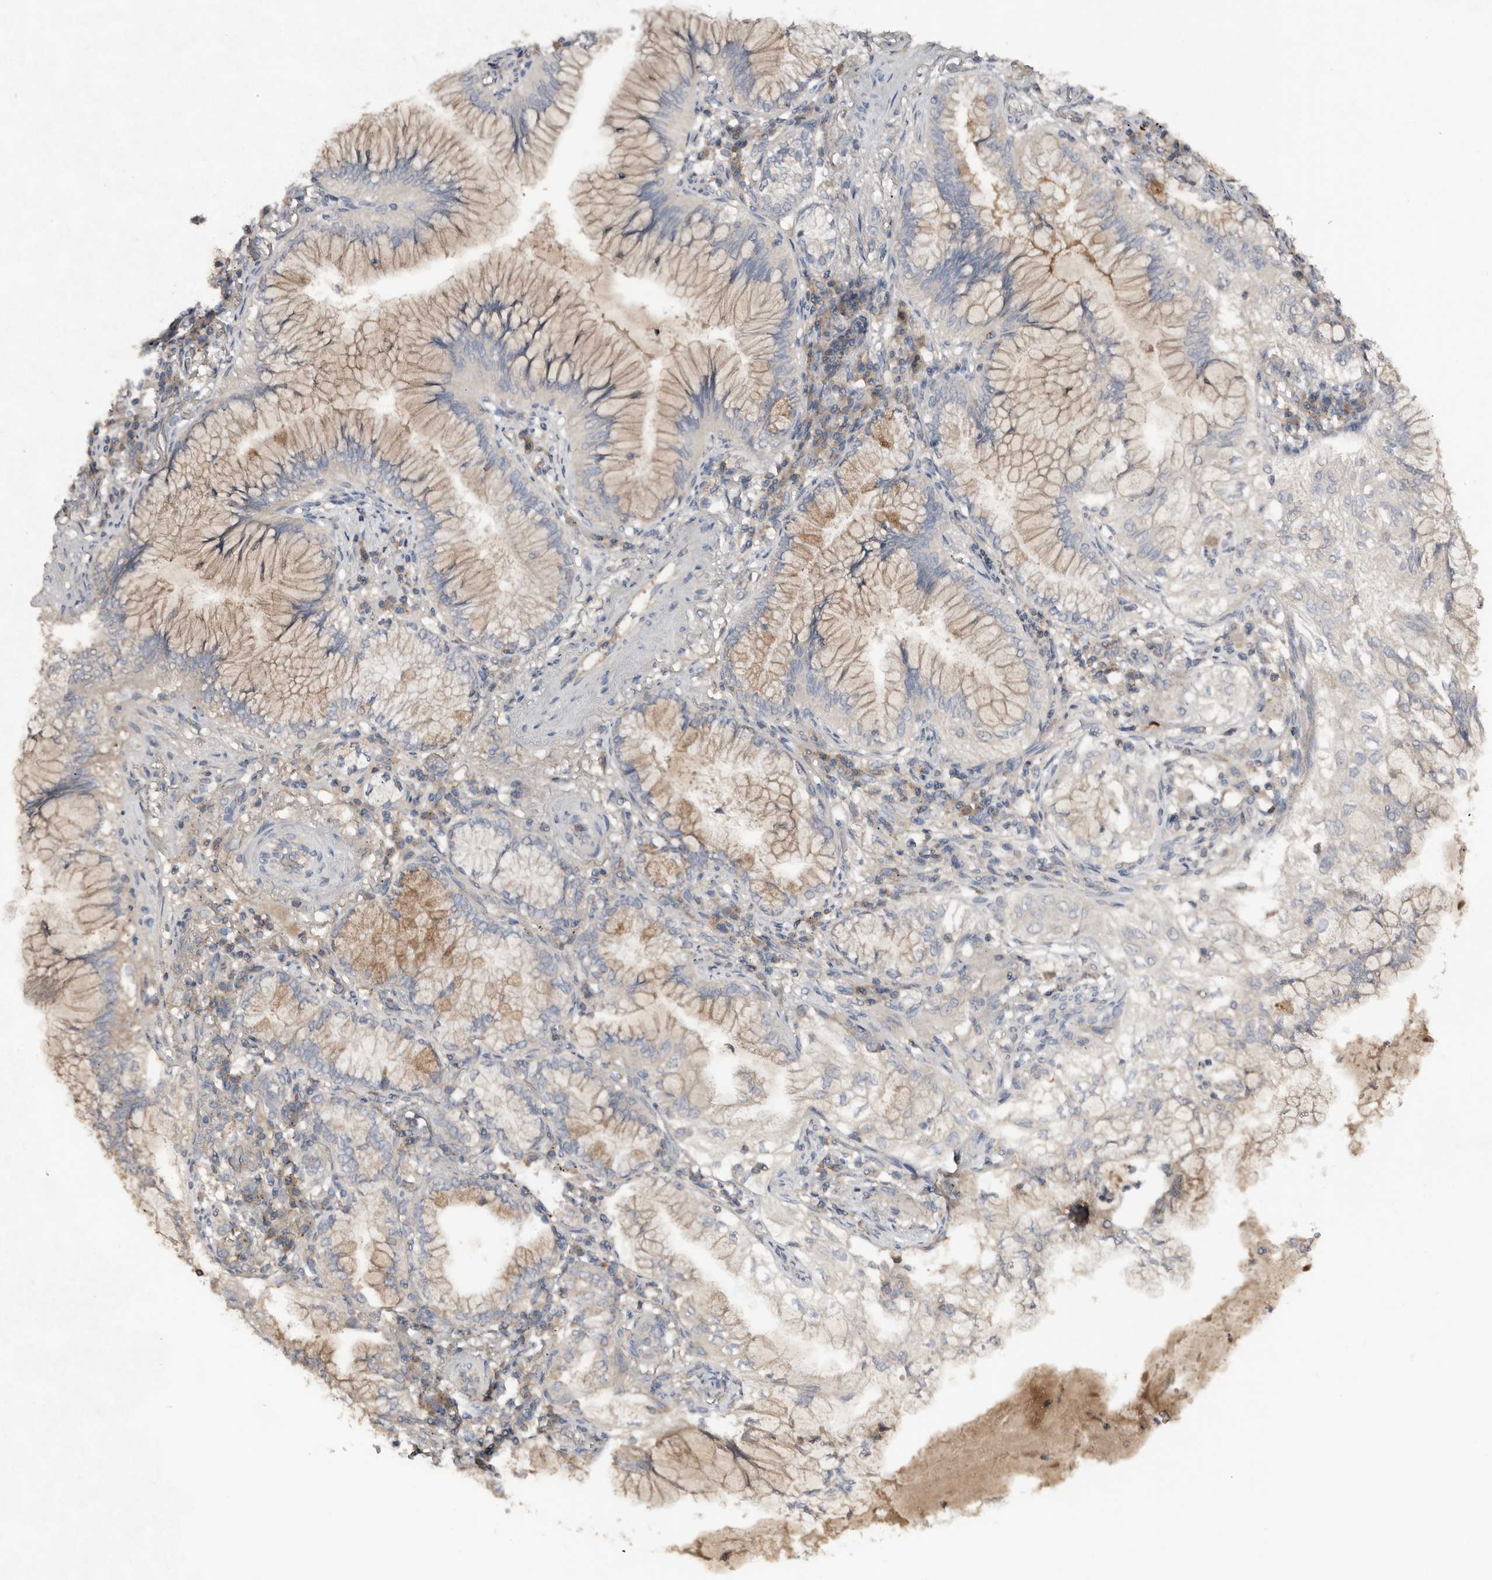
{"staining": {"intensity": "weak", "quantity": ">75%", "location": "cytoplasmic/membranous"}, "tissue": "lung cancer", "cell_type": "Tumor cells", "image_type": "cancer", "snomed": [{"axis": "morphology", "description": "Adenocarcinoma, NOS"}, {"axis": "topography", "description": "Lung"}], "caption": "Approximately >75% of tumor cells in human adenocarcinoma (lung) show weak cytoplasmic/membranous protein expression as visualized by brown immunohistochemical staining.", "gene": "SLC39A2", "patient": {"sex": "female", "age": 70}}